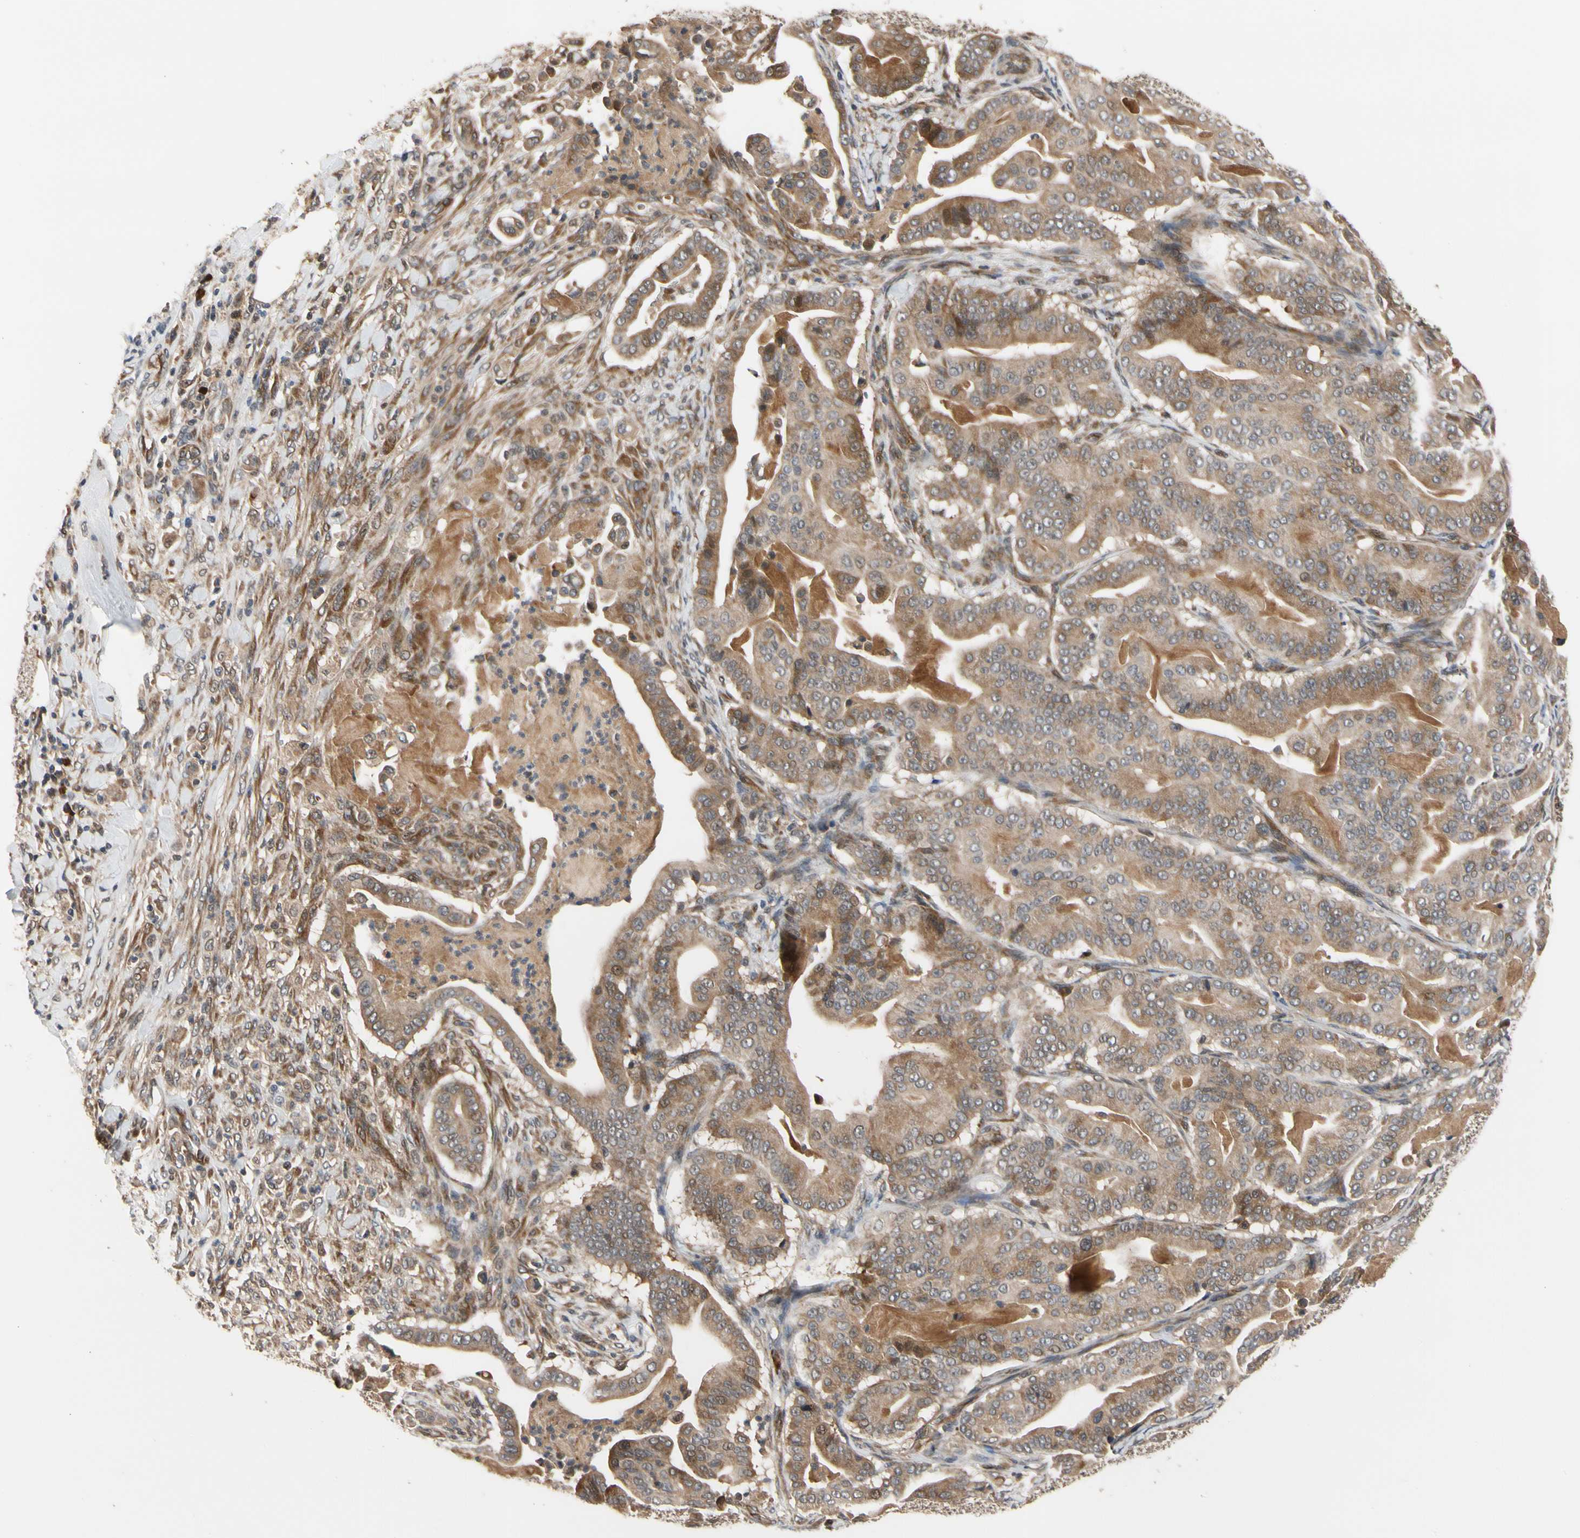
{"staining": {"intensity": "moderate", "quantity": ">75%", "location": "cytoplasmic/membranous"}, "tissue": "pancreatic cancer", "cell_type": "Tumor cells", "image_type": "cancer", "snomed": [{"axis": "morphology", "description": "Adenocarcinoma, NOS"}, {"axis": "topography", "description": "Pancreas"}], "caption": "Immunohistochemistry photomicrograph of neoplastic tissue: pancreatic cancer stained using immunohistochemistry exhibits medium levels of moderate protein expression localized specifically in the cytoplasmic/membranous of tumor cells, appearing as a cytoplasmic/membranous brown color.", "gene": "CYTIP", "patient": {"sex": "male", "age": 63}}